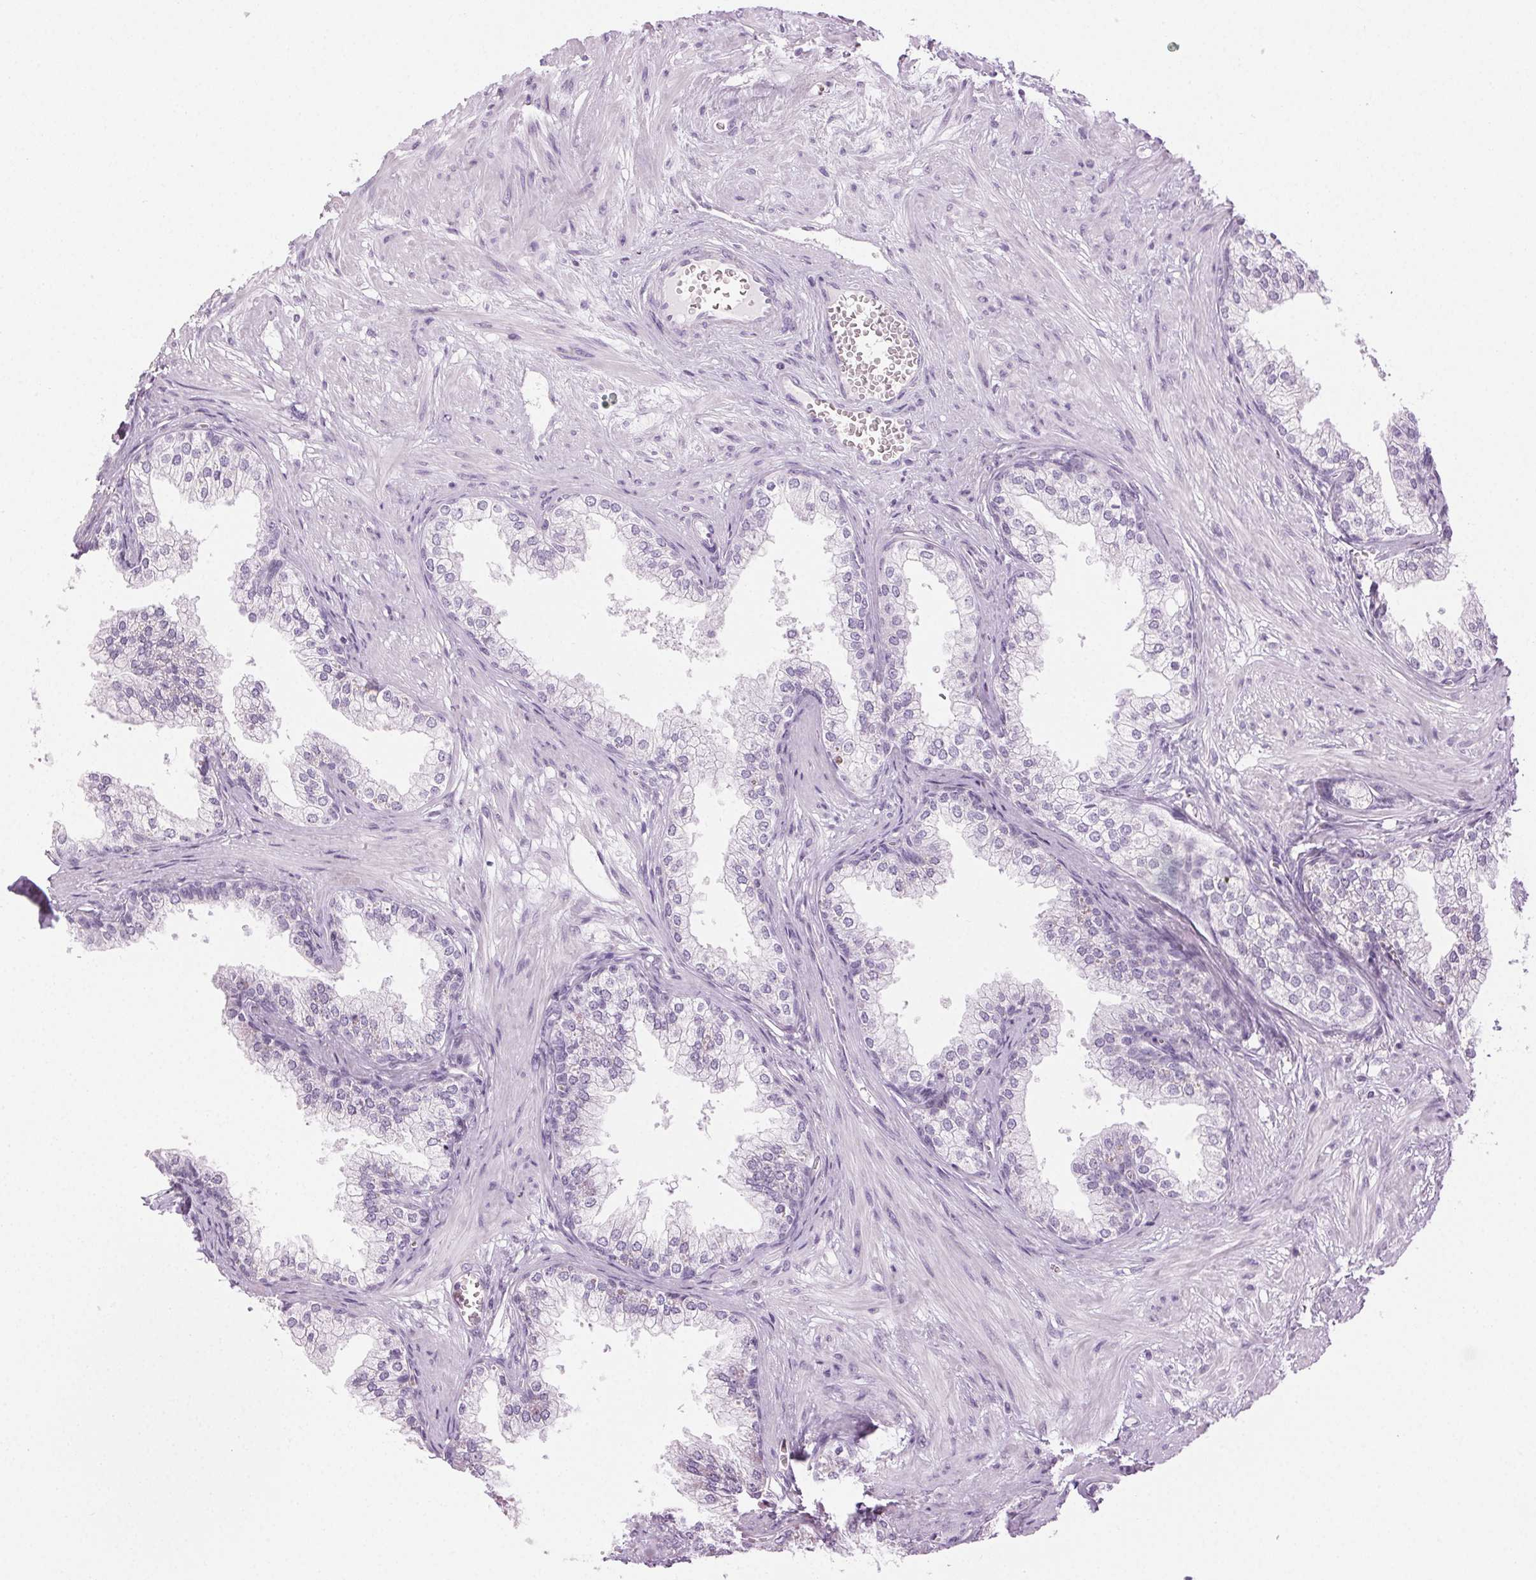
{"staining": {"intensity": "negative", "quantity": "none", "location": "none"}, "tissue": "prostate", "cell_type": "Glandular cells", "image_type": "normal", "snomed": [{"axis": "morphology", "description": "Normal tissue, NOS"}, {"axis": "topography", "description": "Prostate"}], "caption": "Immunohistochemistry (IHC) of normal human prostate displays no expression in glandular cells.", "gene": "MPO", "patient": {"sex": "male", "age": 79}}